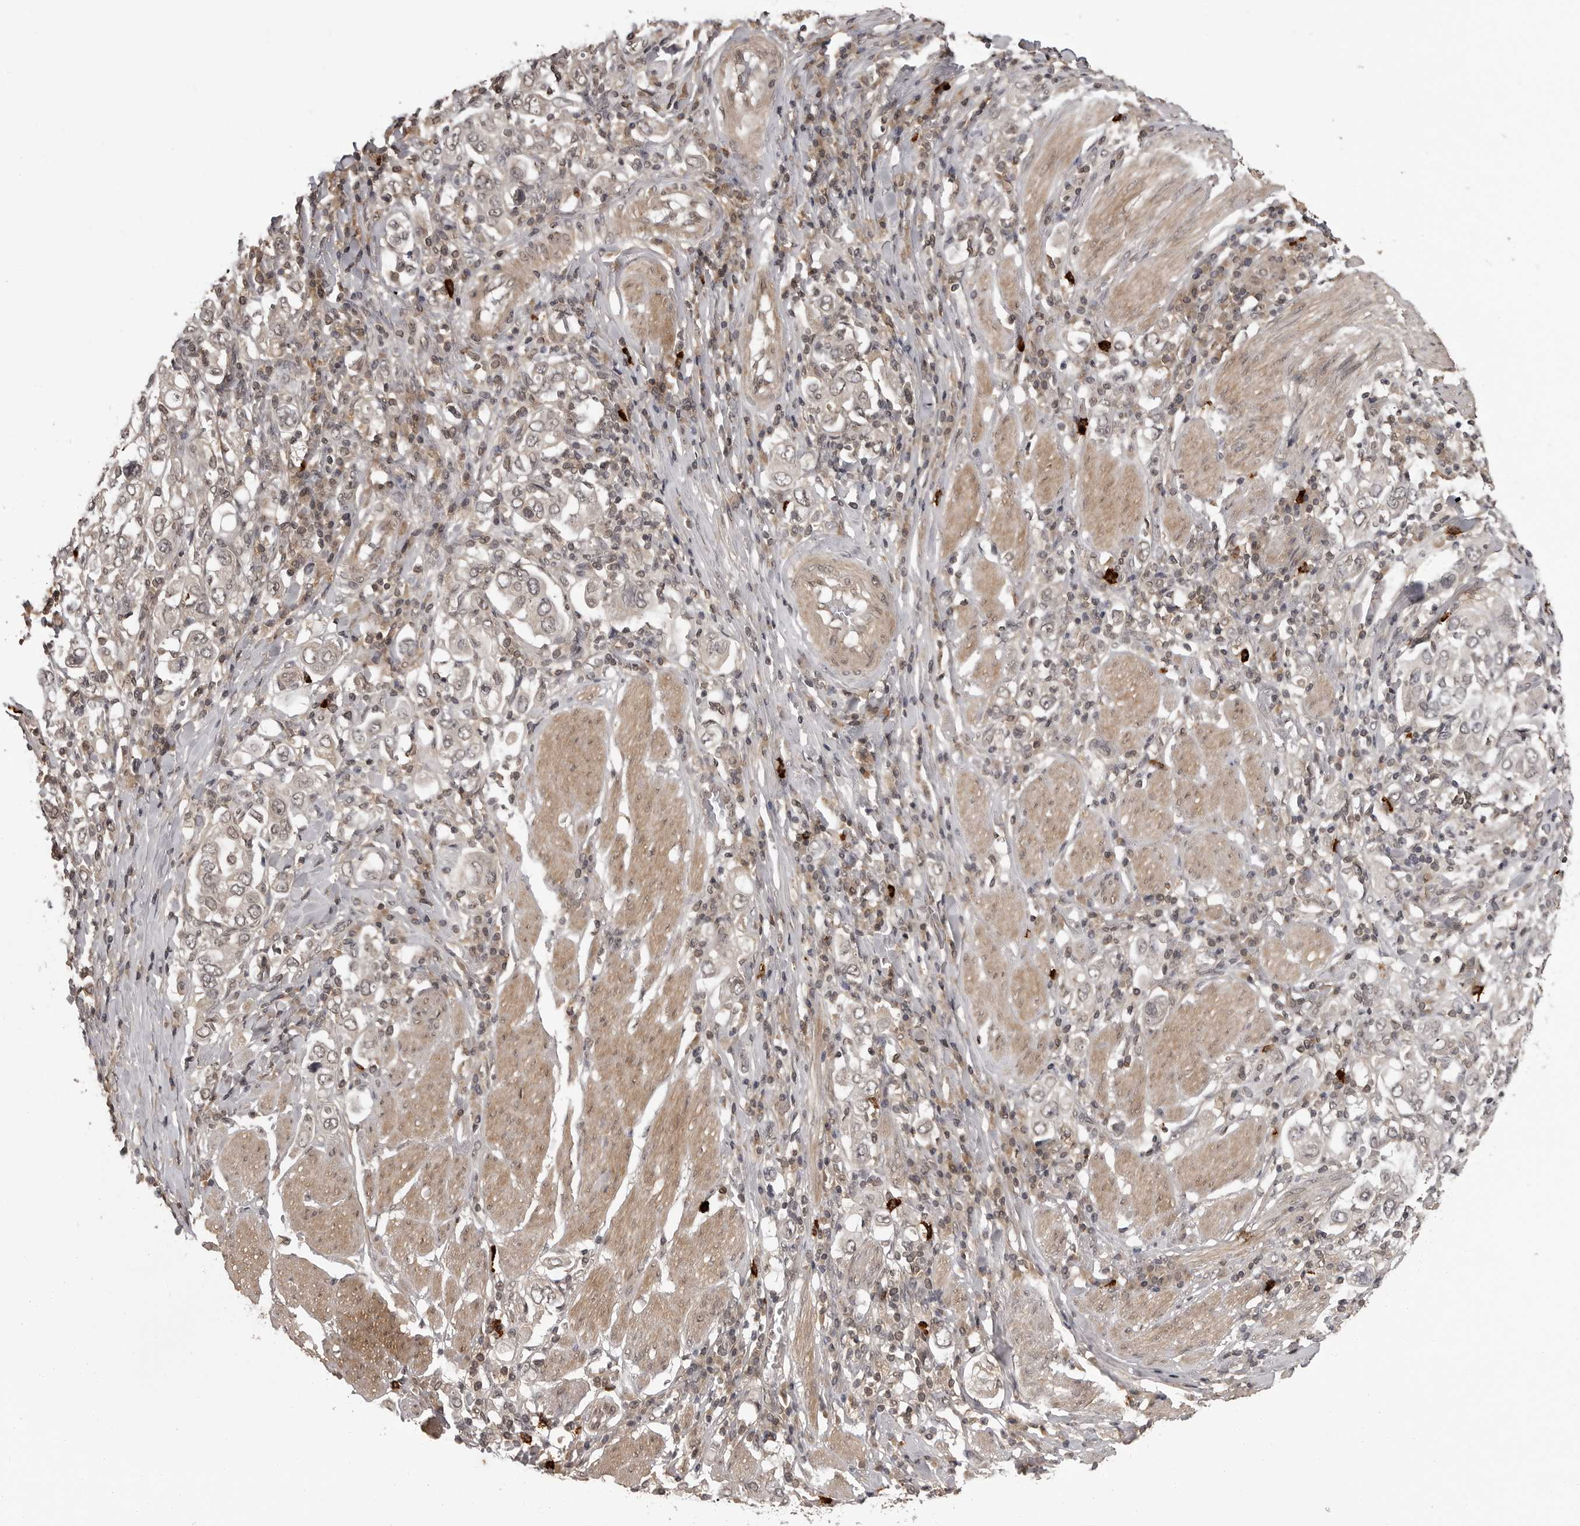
{"staining": {"intensity": "negative", "quantity": "none", "location": "none"}, "tissue": "stomach cancer", "cell_type": "Tumor cells", "image_type": "cancer", "snomed": [{"axis": "morphology", "description": "Adenocarcinoma, NOS"}, {"axis": "topography", "description": "Stomach, upper"}], "caption": "Immunohistochemistry image of neoplastic tissue: human stomach cancer (adenocarcinoma) stained with DAB reveals no significant protein positivity in tumor cells.", "gene": "IL24", "patient": {"sex": "male", "age": 62}}